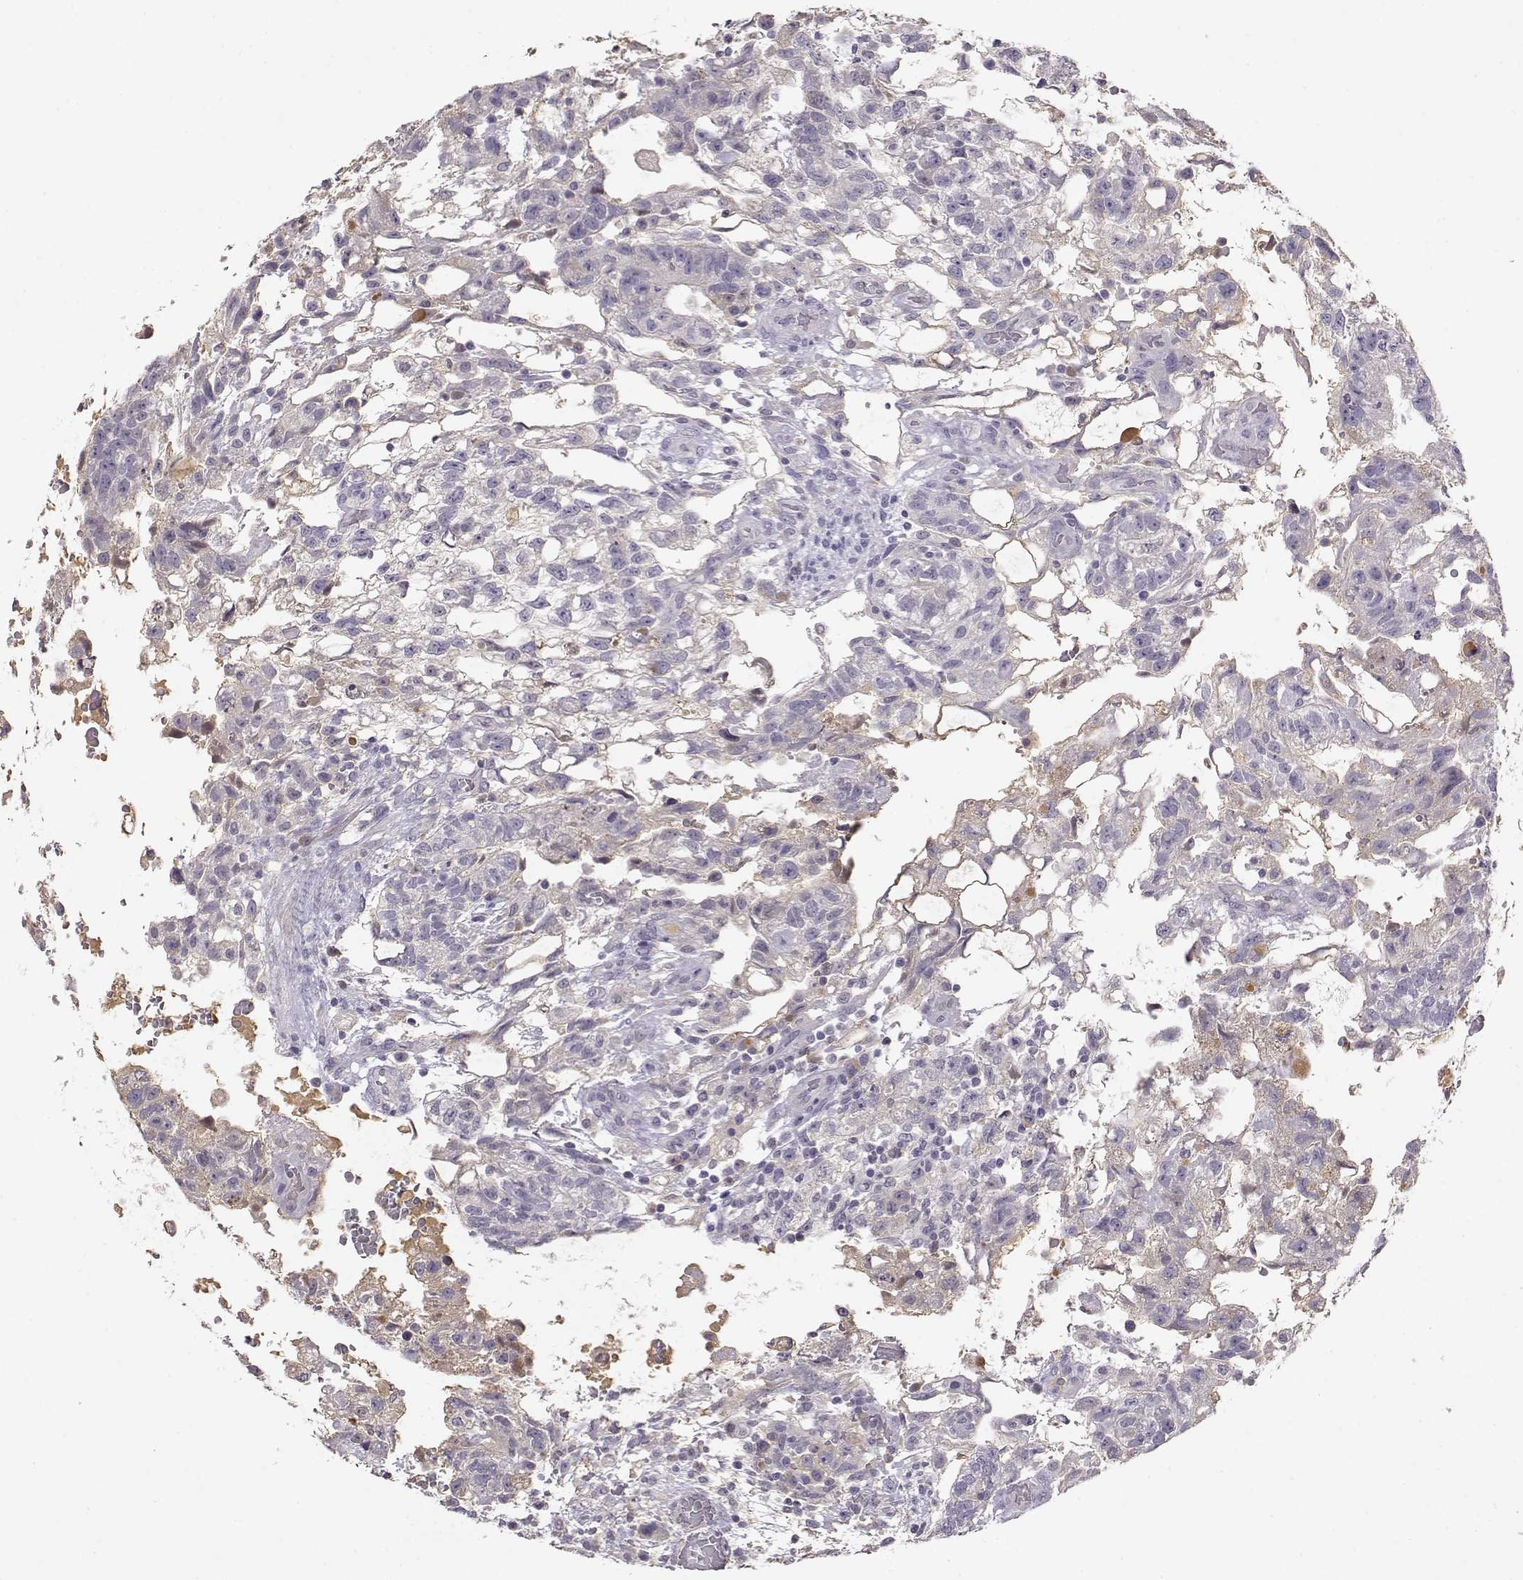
{"staining": {"intensity": "weak", "quantity": "<25%", "location": "cytoplasmic/membranous"}, "tissue": "testis cancer", "cell_type": "Tumor cells", "image_type": "cancer", "snomed": [{"axis": "morphology", "description": "Carcinoma, Embryonal, NOS"}, {"axis": "topography", "description": "Testis"}], "caption": "DAB (3,3'-diaminobenzidine) immunohistochemical staining of embryonal carcinoma (testis) exhibits no significant expression in tumor cells.", "gene": "TACR1", "patient": {"sex": "male", "age": 32}}